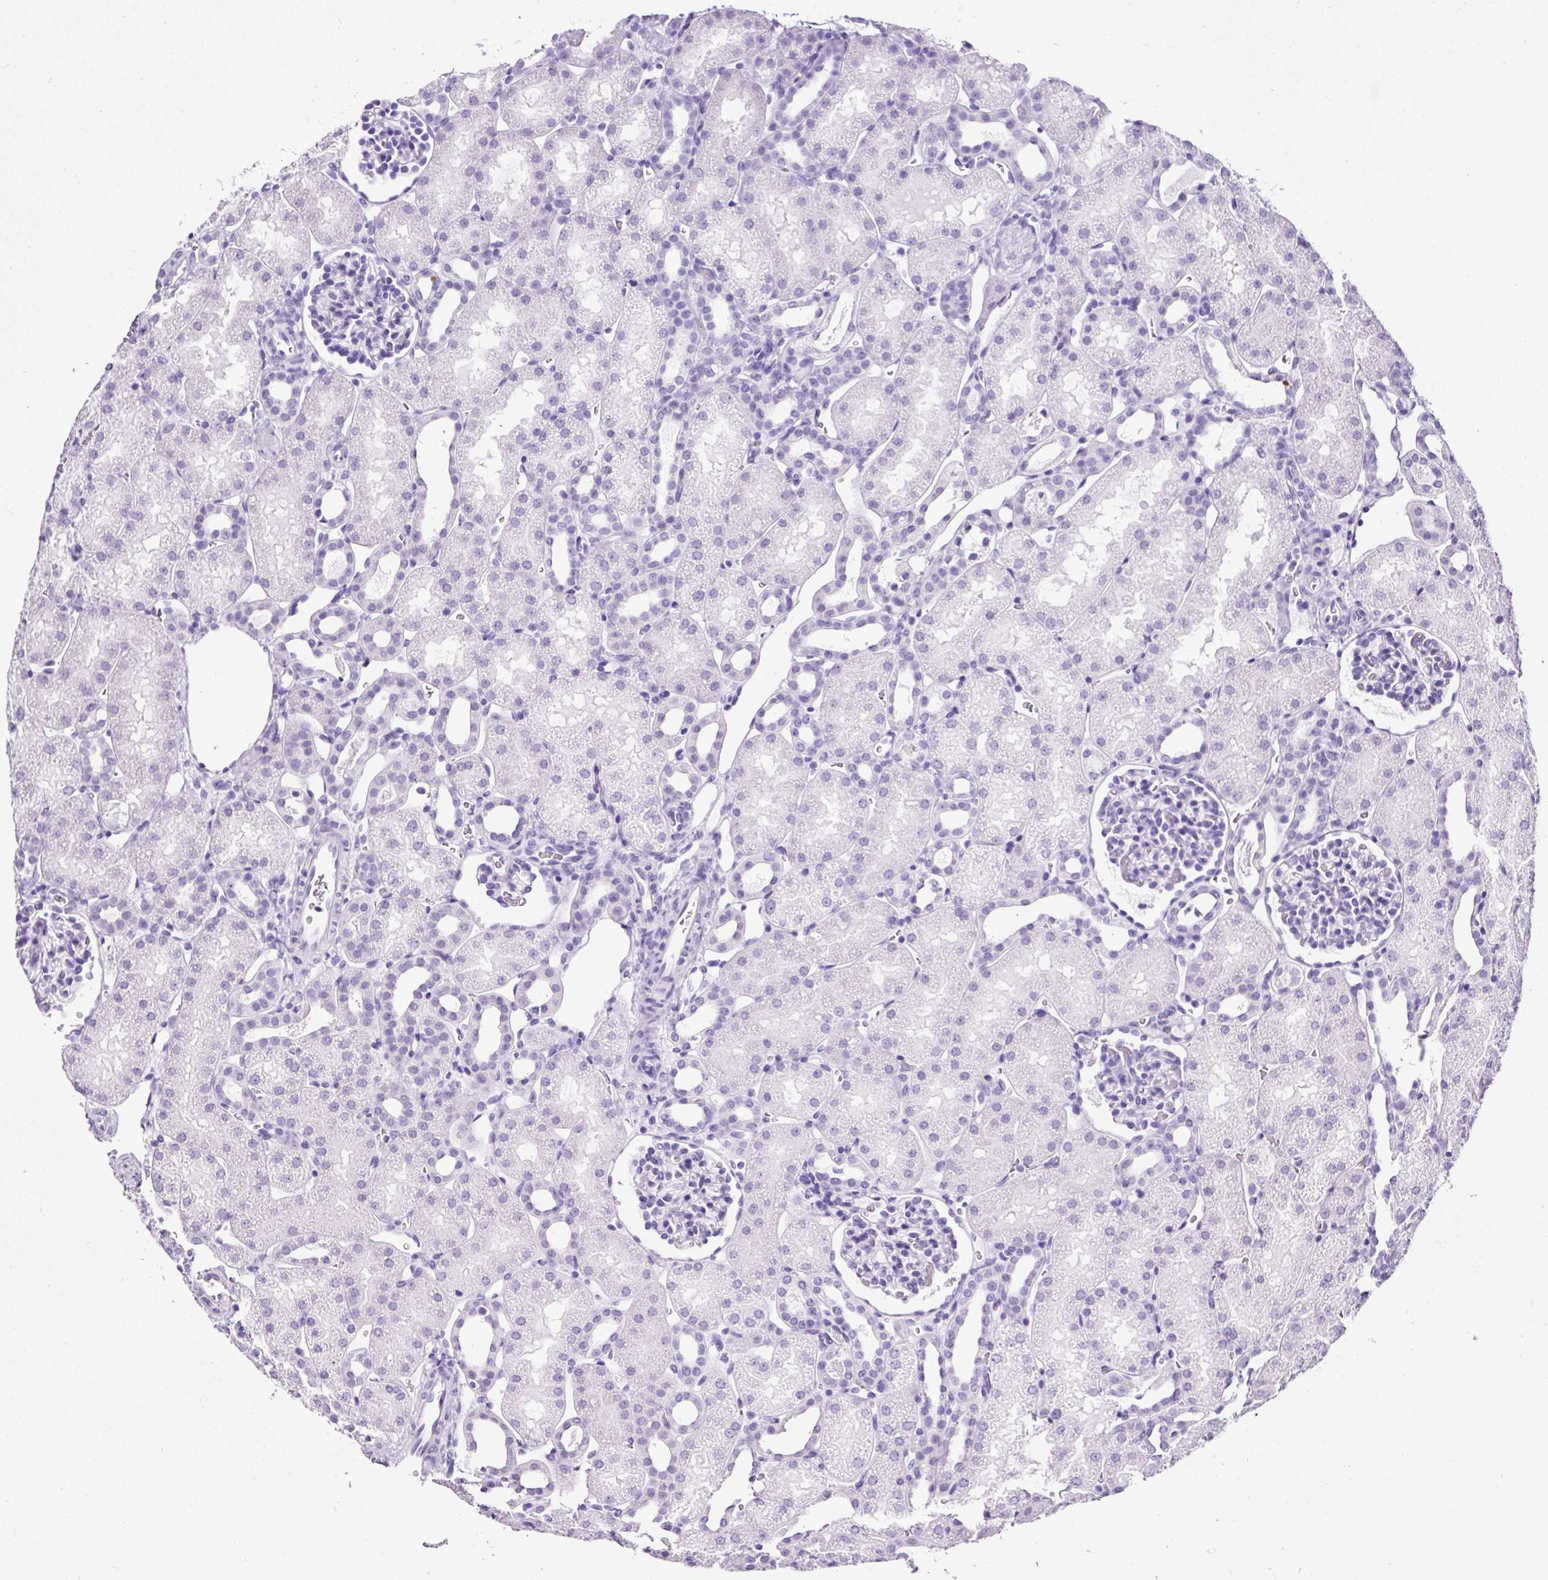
{"staining": {"intensity": "negative", "quantity": "none", "location": "none"}, "tissue": "kidney", "cell_type": "Cells in glomeruli", "image_type": "normal", "snomed": [{"axis": "morphology", "description": "Normal tissue, NOS"}, {"axis": "topography", "description": "Kidney"}], "caption": "The immunohistochemistry photomicrograph has no significant expression in cells in glomeruli of kidney. The staining is performed using DAB (3,3'-diaminobenzidine) brown chromogen with nuclei counter-stained in using hematoxylin.", "gene": "NTS", "patient": {"sex": "male", "age": 2}}